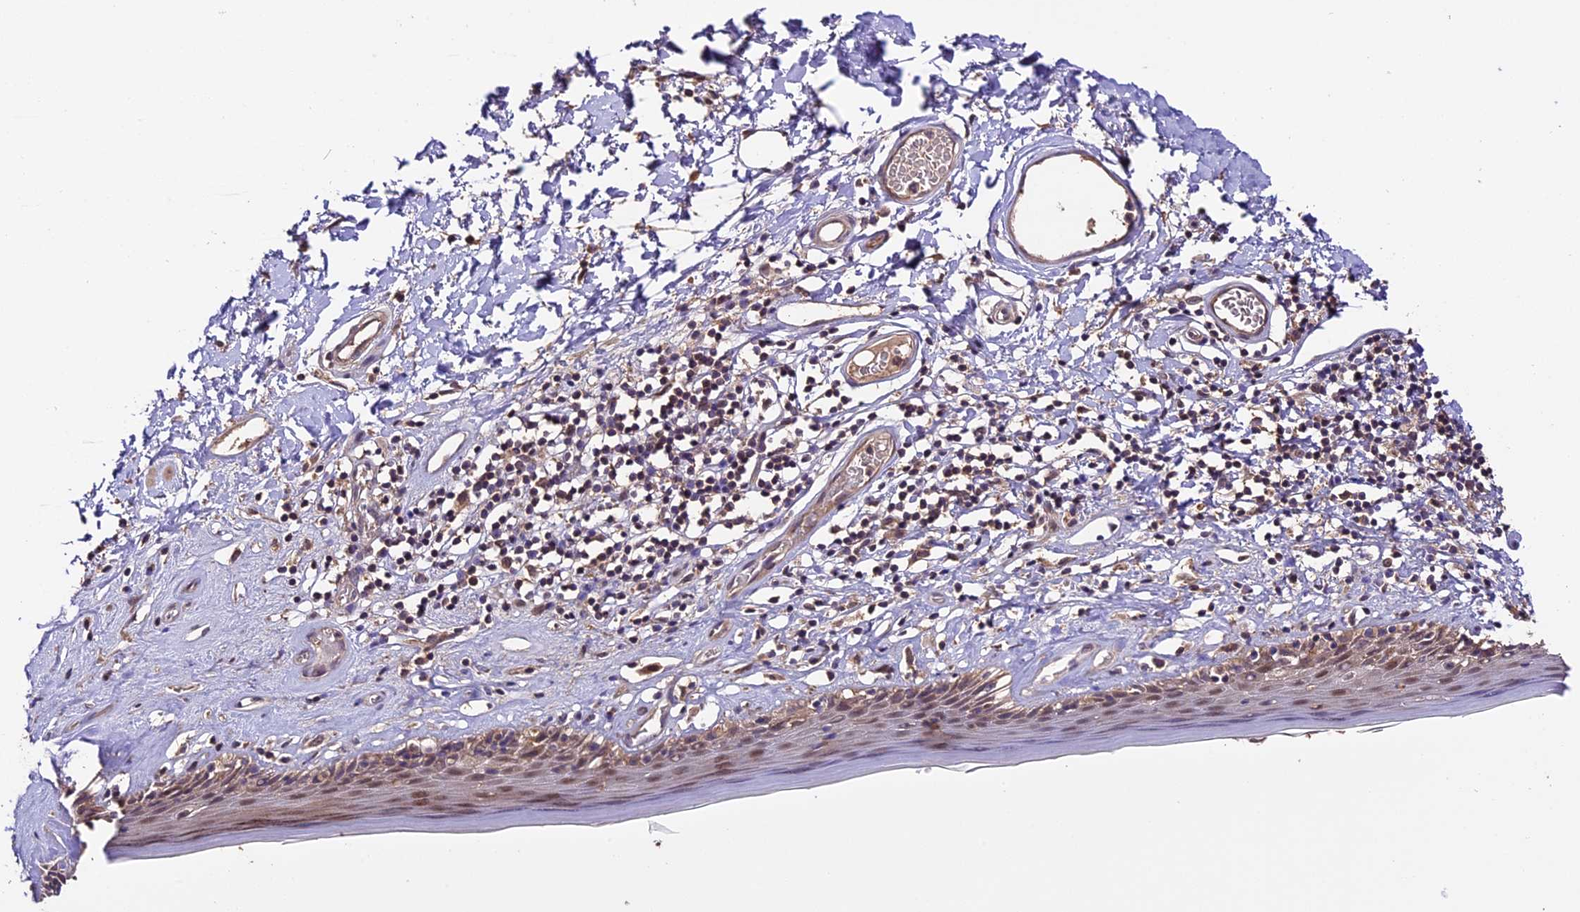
{"staining": {"intensity": "moderate", "quantity": "25%-75%", "location": "cytoplasmic/membranous,nuclear"}, "tissue": "skin", "cell_type": "Epidermal cells", "image_type": "normal", "snomed": [{"axis": "morphology", "description": "Normal tissue, NOS"}, {"axis": "topography", "description": "Adipose tissue"}, {"axis": "topography", "description": "Vascular tissue"}, {"axis": "topography", "description": "Vulva"}, {"axis": "topography", "description": "Peripheral nerve tissue"}], "caption": "The immunohistochemical stain labels moderate cytoplasmic/membranous,nuclear expression in epidermal cells of normal skin. (DAB = brown stain, brightfield microscopy at high magnification).", "gene": "TRMT1", "patient": {"sex": "female", "age": 86}}